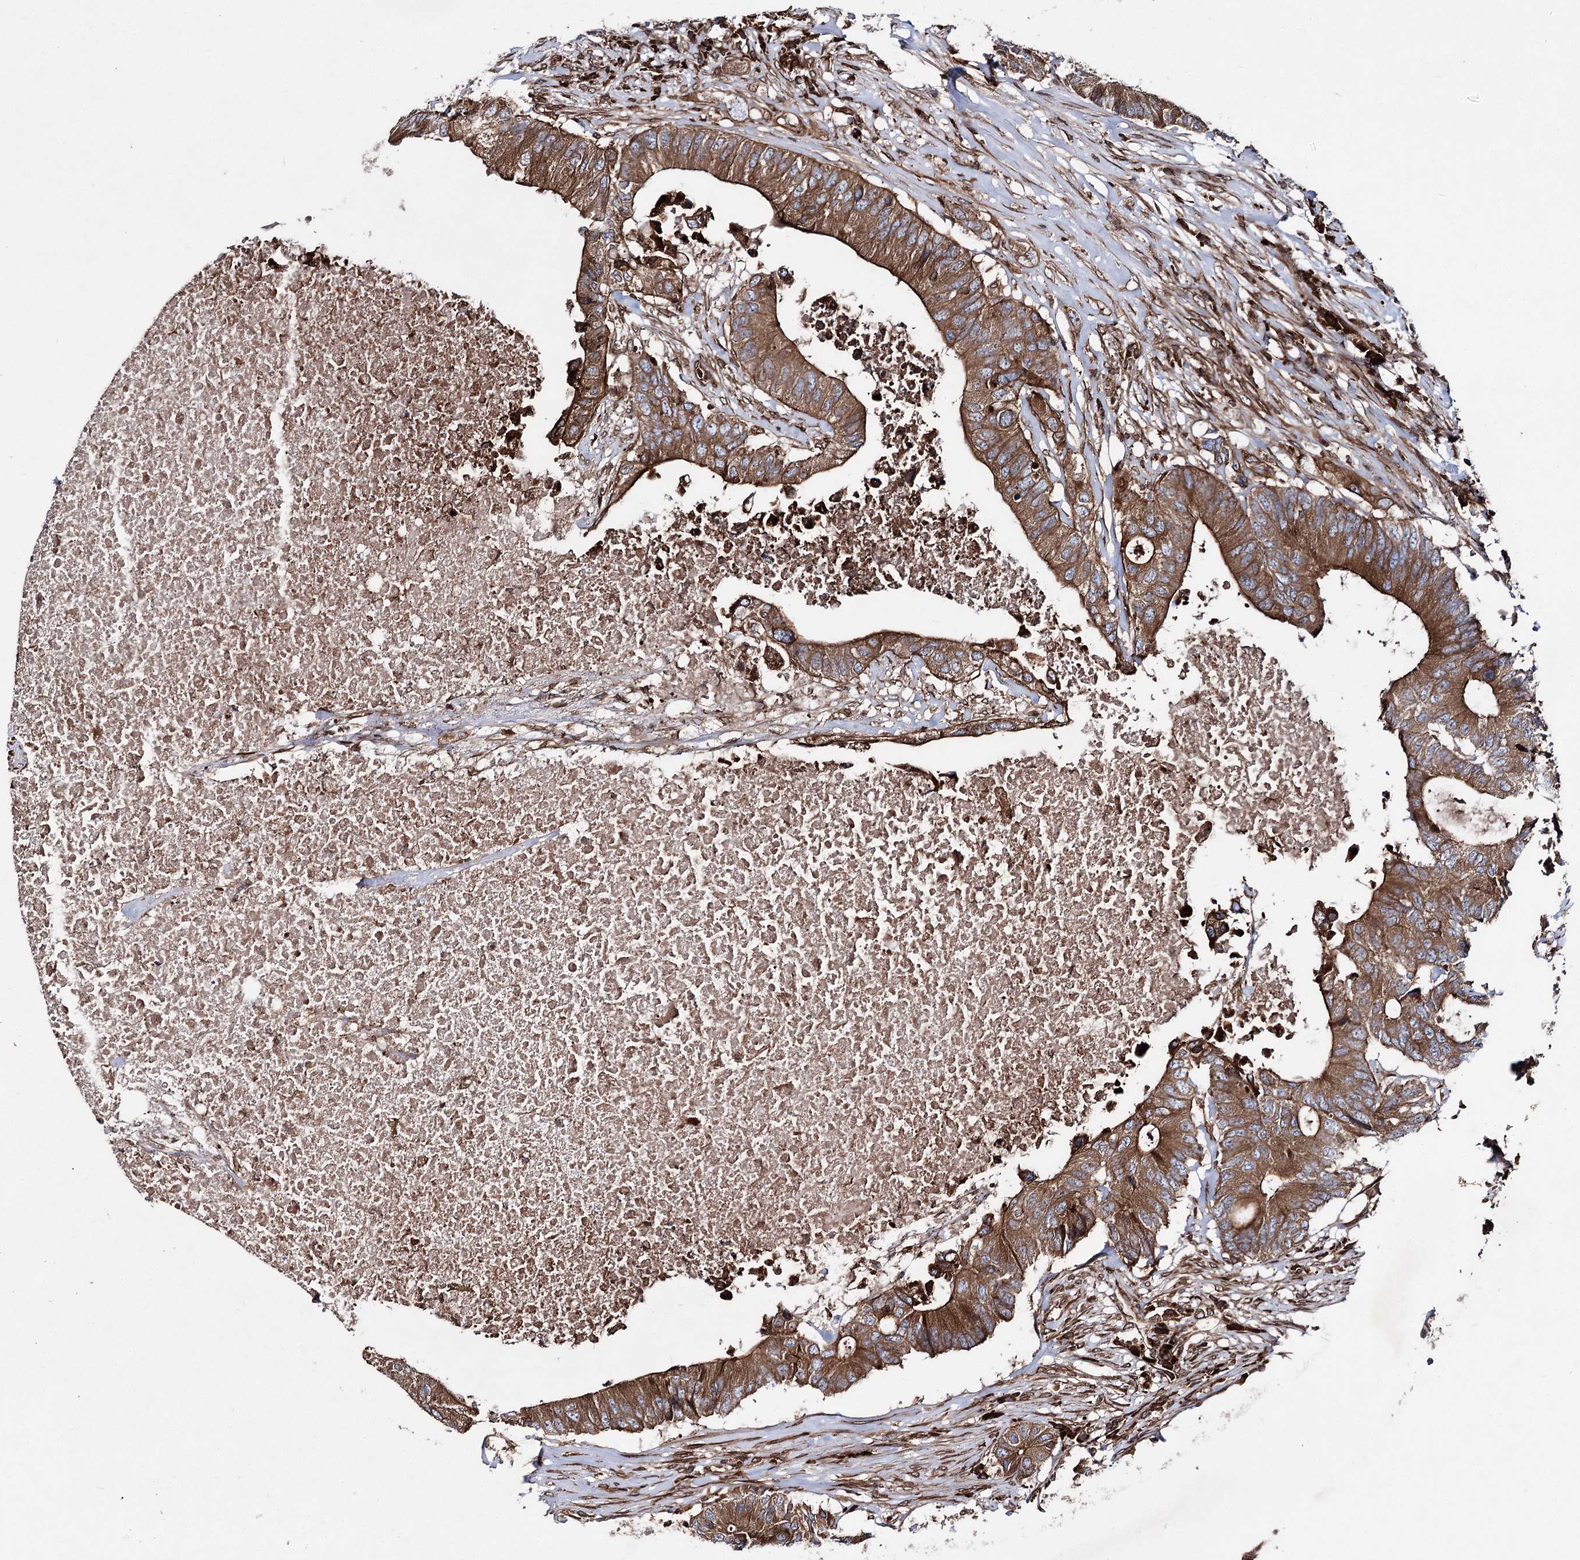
{"staining": {"intensity": "strong", "quantity": ">75%", "location": "cytoplasmic/membranous"}, "tissue": "colorectal cancer", "cell_type": "Tumor cells", "image_type": "cancer", "snomed": [{"axis": "morphology", "description": "Adenocarcinoma, NOS"}, {"axis": "topography", "description": "Colon"}], "caption": "Approximately >75% of tumor cells in colorectal adenocarcinoma demonstrate strong cytoplasmic/membranous protein expression as visualized by brown immunohistochemical staining.", "gene": "FGFR1OP2", "patient": {"sex": "male", "age": 71}}